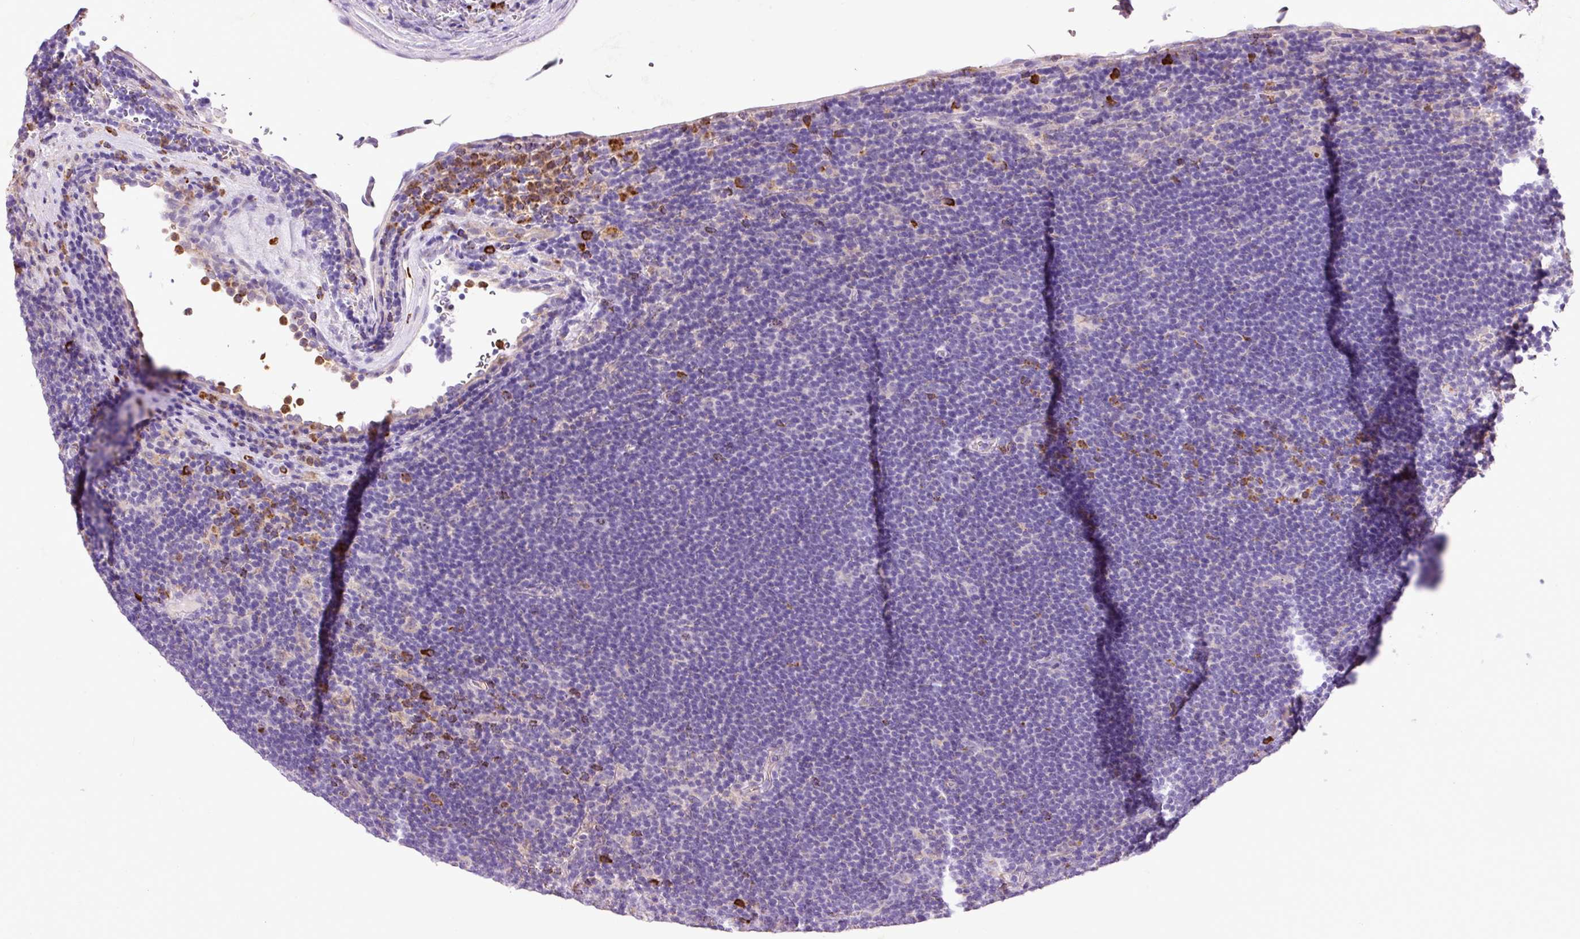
{"staining": {"intensity": "negative", "quantity": "none", "location": "none"}, "tissue": "lymphoma", "cell_type": "Tumor cells", "image_type": "cancer", "snomed": [{"axis": "morphology", "description": "Hodgkin's disease, NOS"}, {"axis": "topography", "description": "Lymph node"}], "caption": "Immunohistochemical staining of human Hodgkin's disease displays no significant staining in tumor cells.", "gene": "TMC8", "patient": {"sex": "female", "age": 57}}